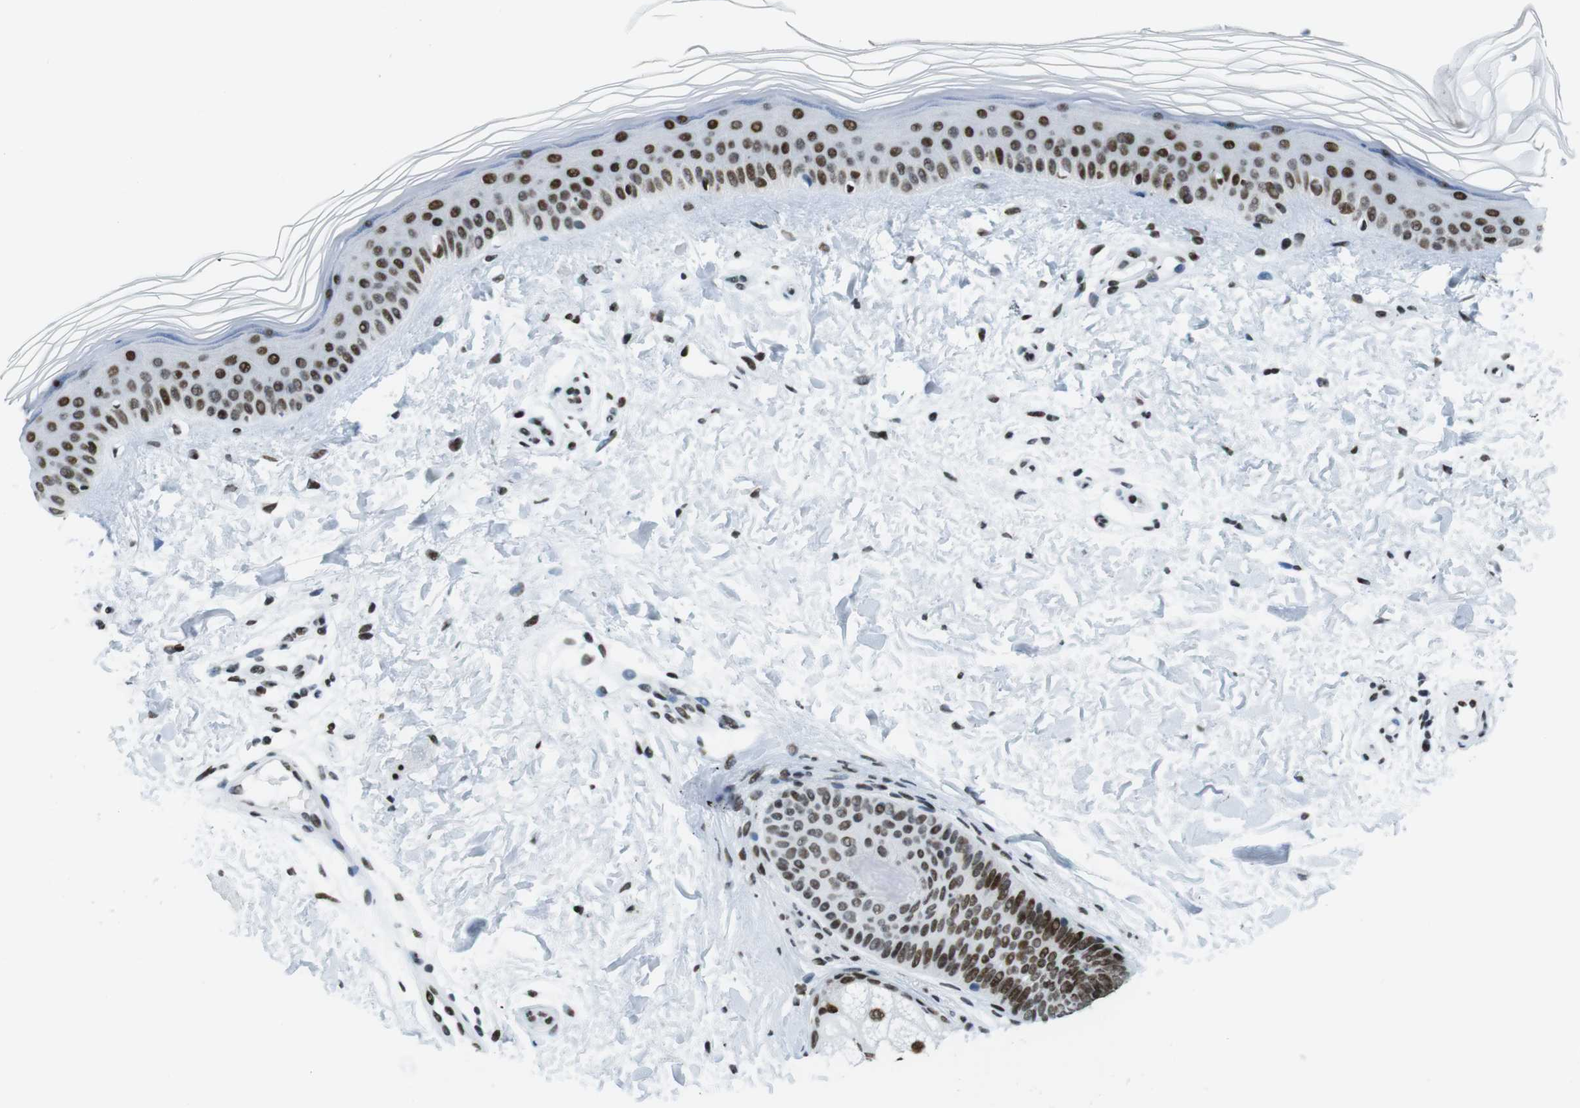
{"staining": {"intensity": "moderate", "quantity": ">75%", "location": "nuclear"}, "tissue": "skin", "cell_type": "Fibroblasts", "image_type": "normal", "snomed": [{"axis": "morphology", "description": "Normal tissue, NOS"}, {"axis": "topography", "description": "Skin"}], "caption": "Moderate nuclear expression is identified in about >75% of fibroblasts in benign skin.", "gene": "CITED2", "patient": {"sex": "female", "age": 19}}